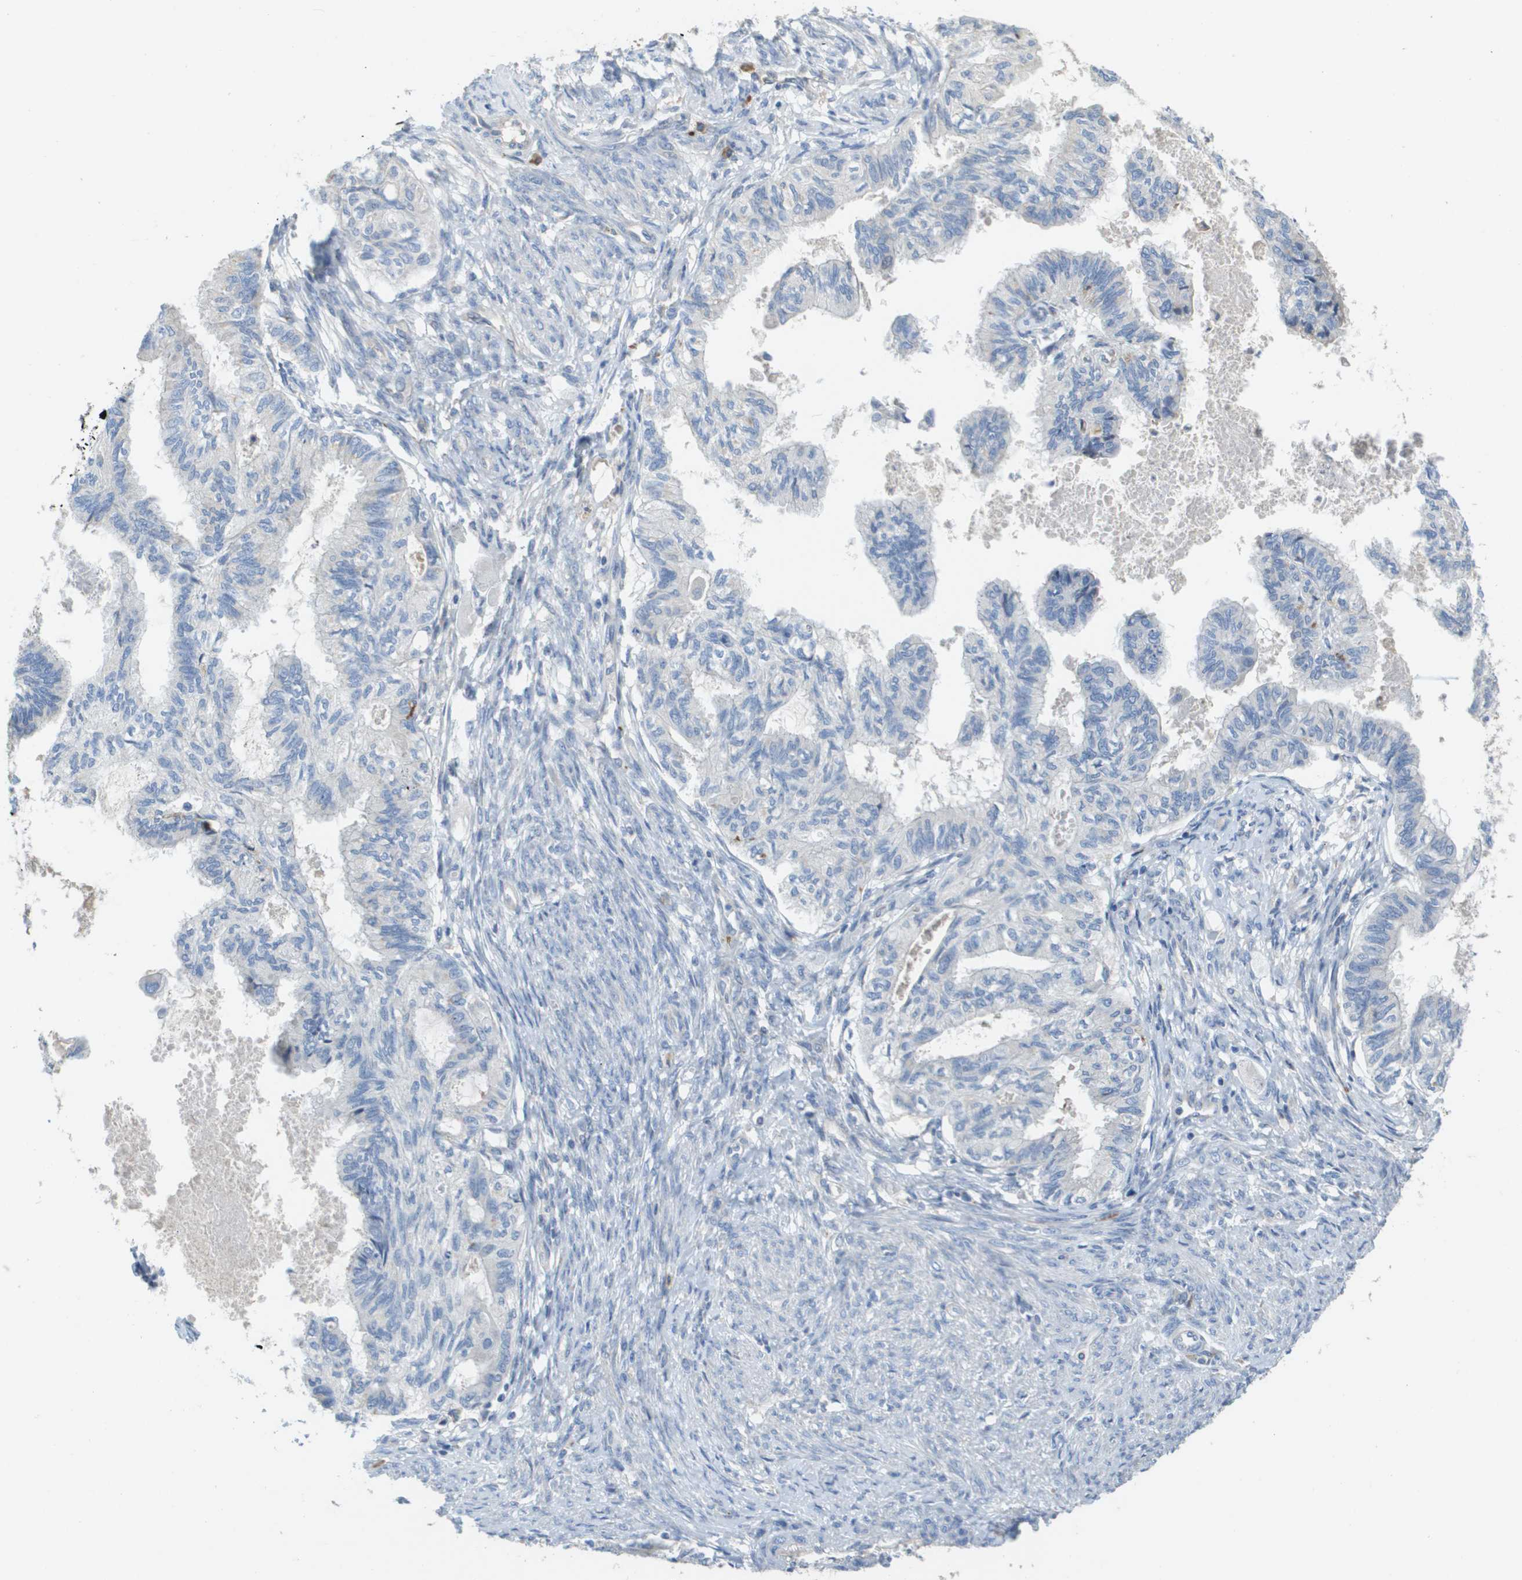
{"staining": {"intensity": "negative", "quantity": "none", "location": "none"}, "tissue": "cervical cancer", "cell_type": "Tumor cells", "image_type": "cancer", "snomed": [{"axis": "morphology", "description": "Normal tissue, NOS"}, {"axis": "morphology", "description": "Adenocarcinoma, NOS"}, {"axis": "topography", "description": "Cervix"}, {"axis": "topography", "description": "Endometrium"}], "caption": "Histopathology image shows no significant protein staining in tumor cells of cervical adenocarcinoma.", "gene": "CASP10", "patient": {"sex": "female", "age": 86}}